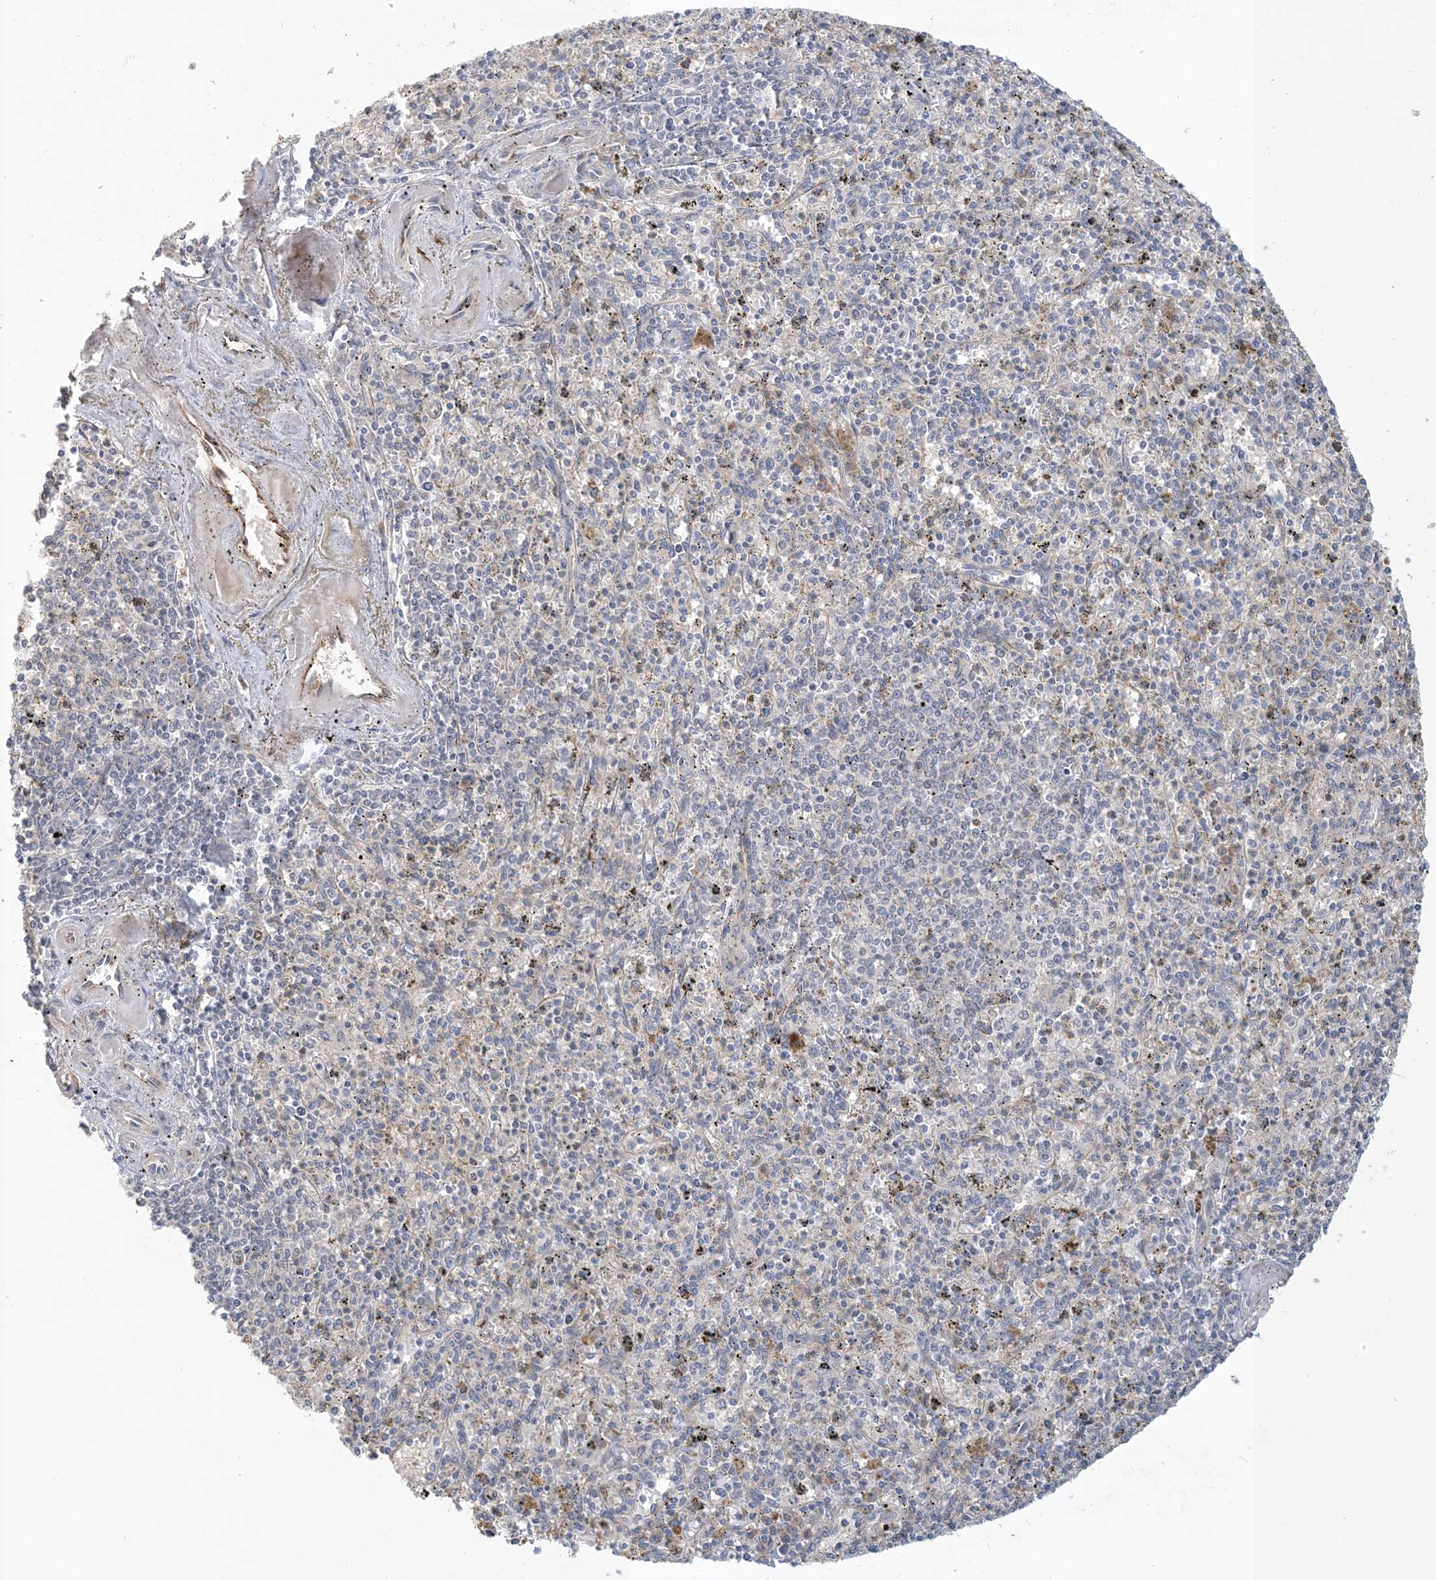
{"staining": {"intensity": "negative", "quantity": "none", "location": "none"}, "tissue": "spleen", "cell_type": "Cells in red pulp", "image_type": "normal", "snomed": [{"axis": "morphology", "description": "Normal tissue, NOS"}, {"axis": "topography", "description": "Spleen"}], "caption": "Unremarkable spleen was stained to show a protein in brown. There is no significant staining in cells in red pulp.", "gene": "ZBTB3", "patient": {"sex": "male", "age": 72}}